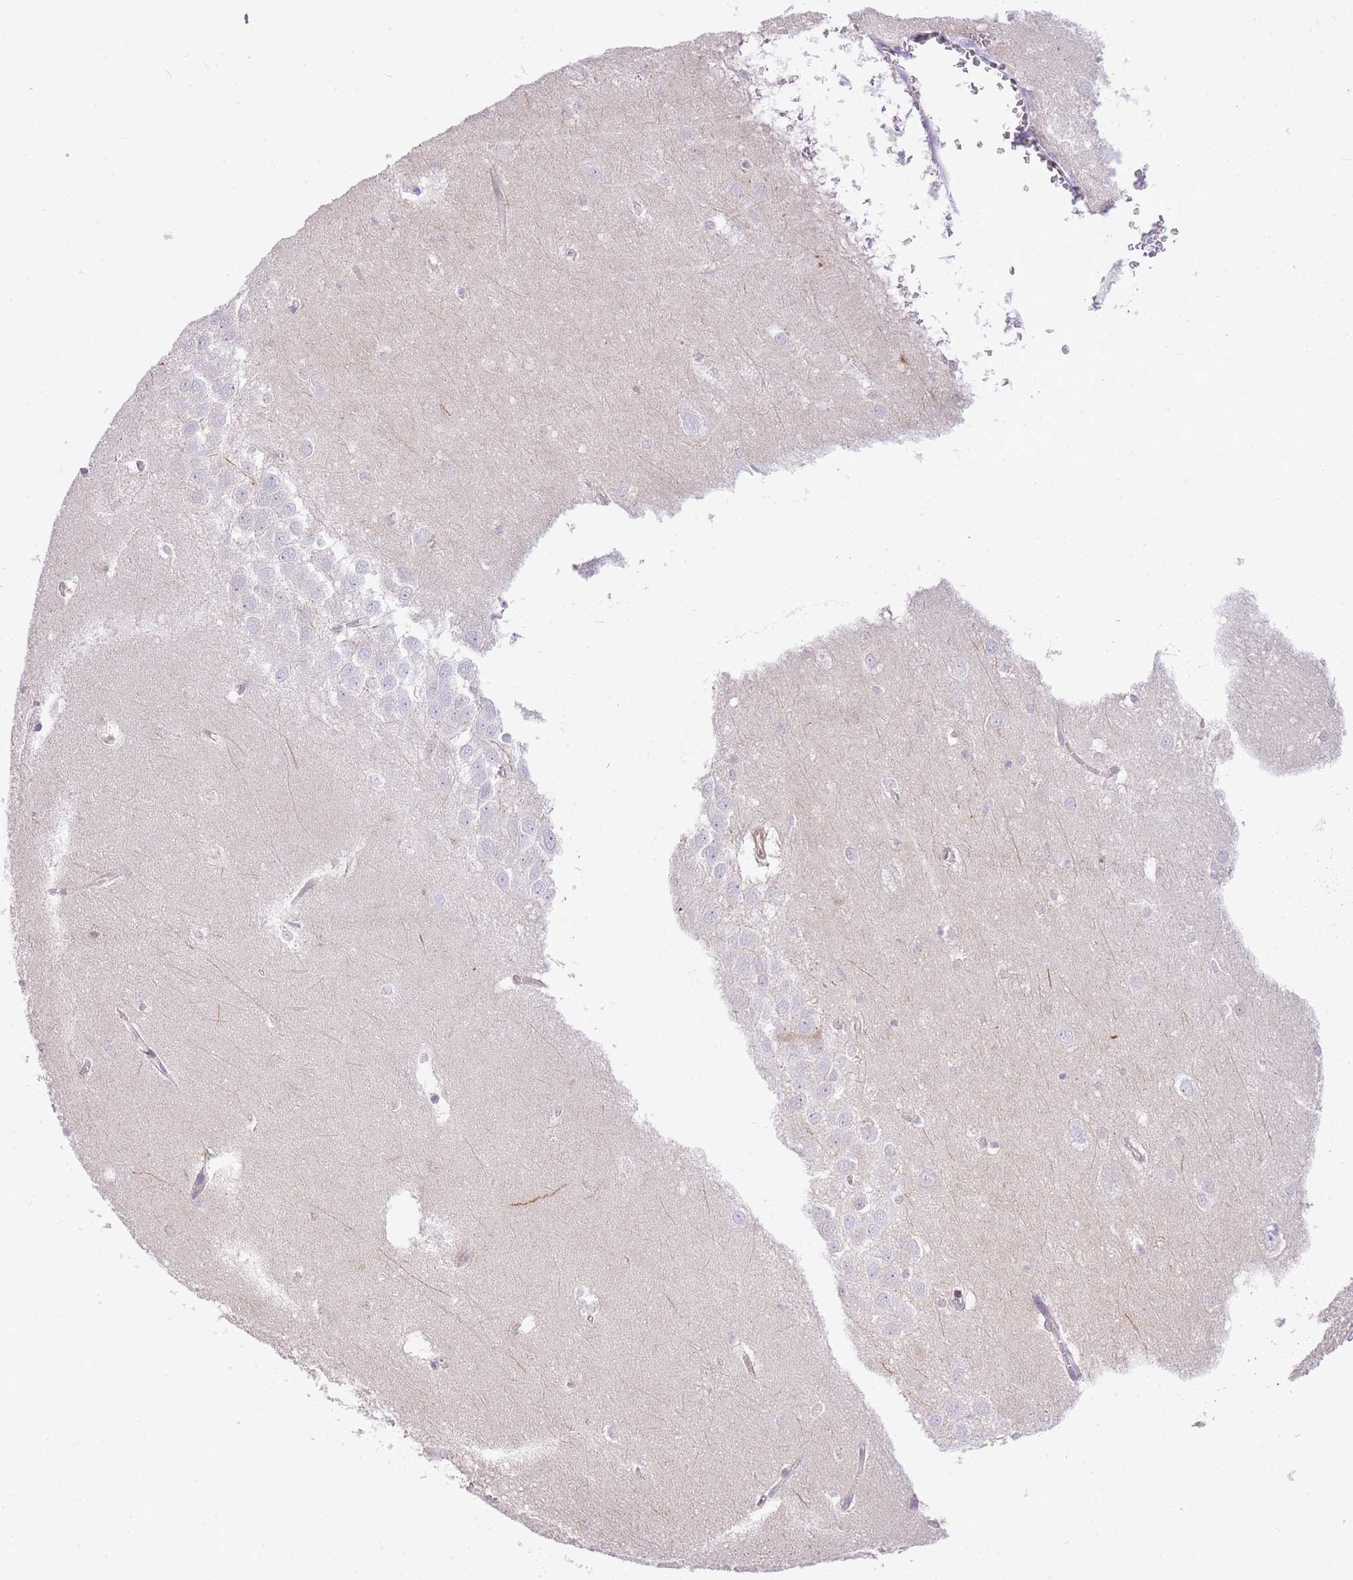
{"staining": {"intensity": "negative", "quantity": "none", "location": "none"}, "tissue": "hippocampus", "cell_type": "Glial cells", "image_type": "normal", "snomed": [{"axis": "morphology", "description": "Normal tissue, NOS"}, {"axis": "topography", "description": "Hippocampus"}], "caption": "This photomicrograph is of benign hippocampus stained with IHC to label a protein in brown with the nuclei are counter-stained blue. There is no staining in glial cells. Brightfield microscopy of immunohistochemistry (IHC) stained with DAB (3,3'-diaminobenzidine) (brown) and hematoxylin (blue), captured at high magnification.", "gene": "S100PBP", "patient": {"sex": "female", "age": 64}}